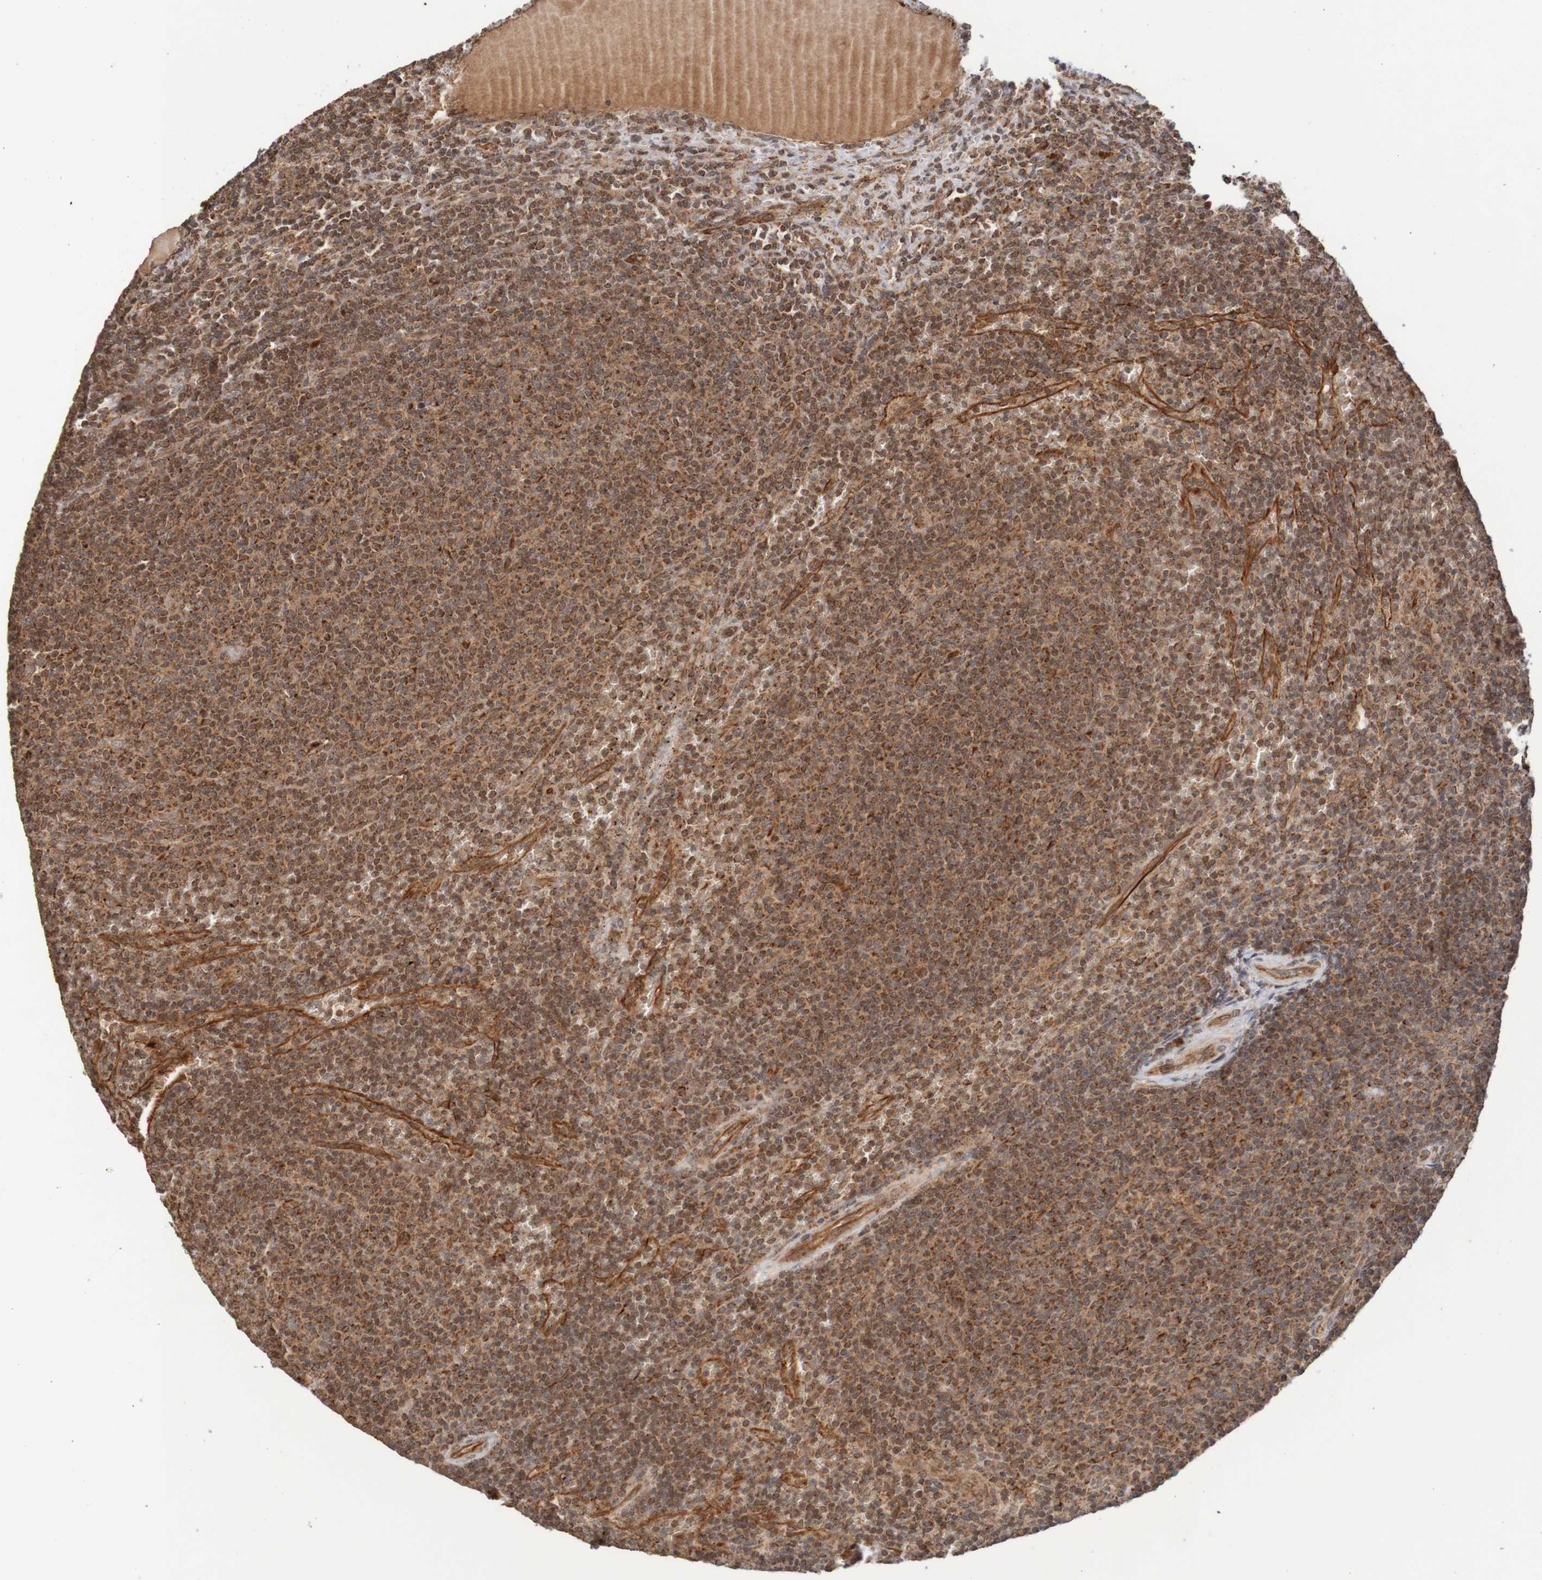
{"staining": {"intensity": "strong", "quantity": ">75%", "location": "cytoplasmic/membranous"}, "tissue": "lymphoma", "cell_type": "Tumor cells", "image_type": "cancer", "snomed": [{"axis": "morphology", "description": "Malignant lymphoma, non-Hodgkin's type, Low grade"}, {"axis": "topography", "description": "Spleen"}], "caption": "Malignant lymphoma, non-Hodgkin's type (low-grade) stained with IHC reveals strong cytoplasmic/membranous staining in about >75% of tumor cells.", "gene": "MRPL52", "patient": {"sex": "female", "age": 50}}